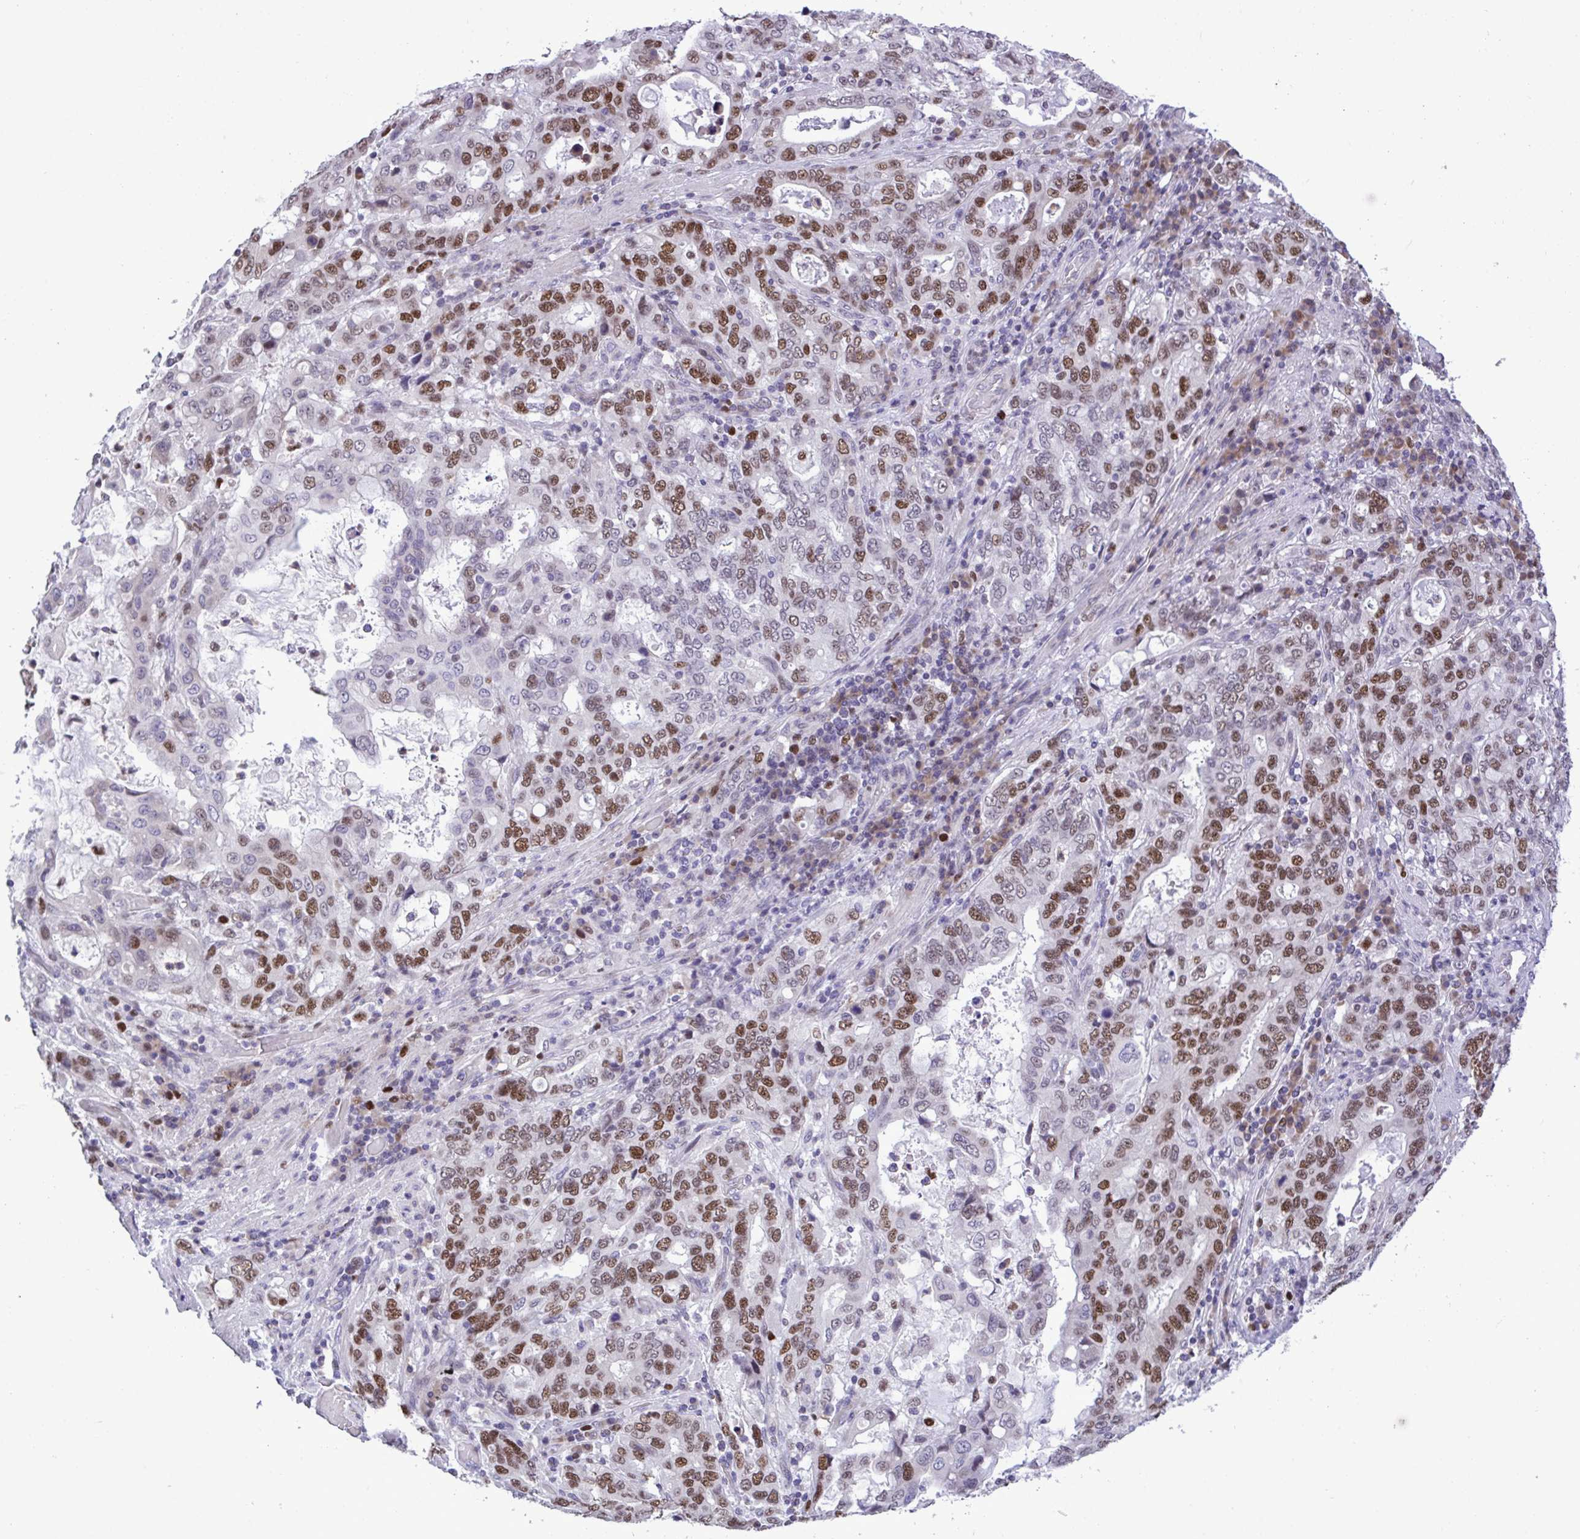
{"staining": {"intensity": "strong", "quantity": "25%-75%", "location": "nuclear"}, "tissue": "stomach cancer", "cell_type": "Tumor cells", "image_type": "cancer", "snomed": [{"axis": "morphology", "description": "Adenocarcinoma, NOS"}, {"axis": "topography", "description": "Stomach, upper"}, {"axis": "topography", "description": "Stomach"}], "caption": "The histopathology image displays a brown stain indicating the presence of a protein in the nuclear of tumor cells in stomach cancer. (DAB (3,3'-diaminobenzidine) IHC, brown staining for protein, blue staining for nuclei).", "gene": "C1QL2", "patient": {"sex": "male", "age": 62}}